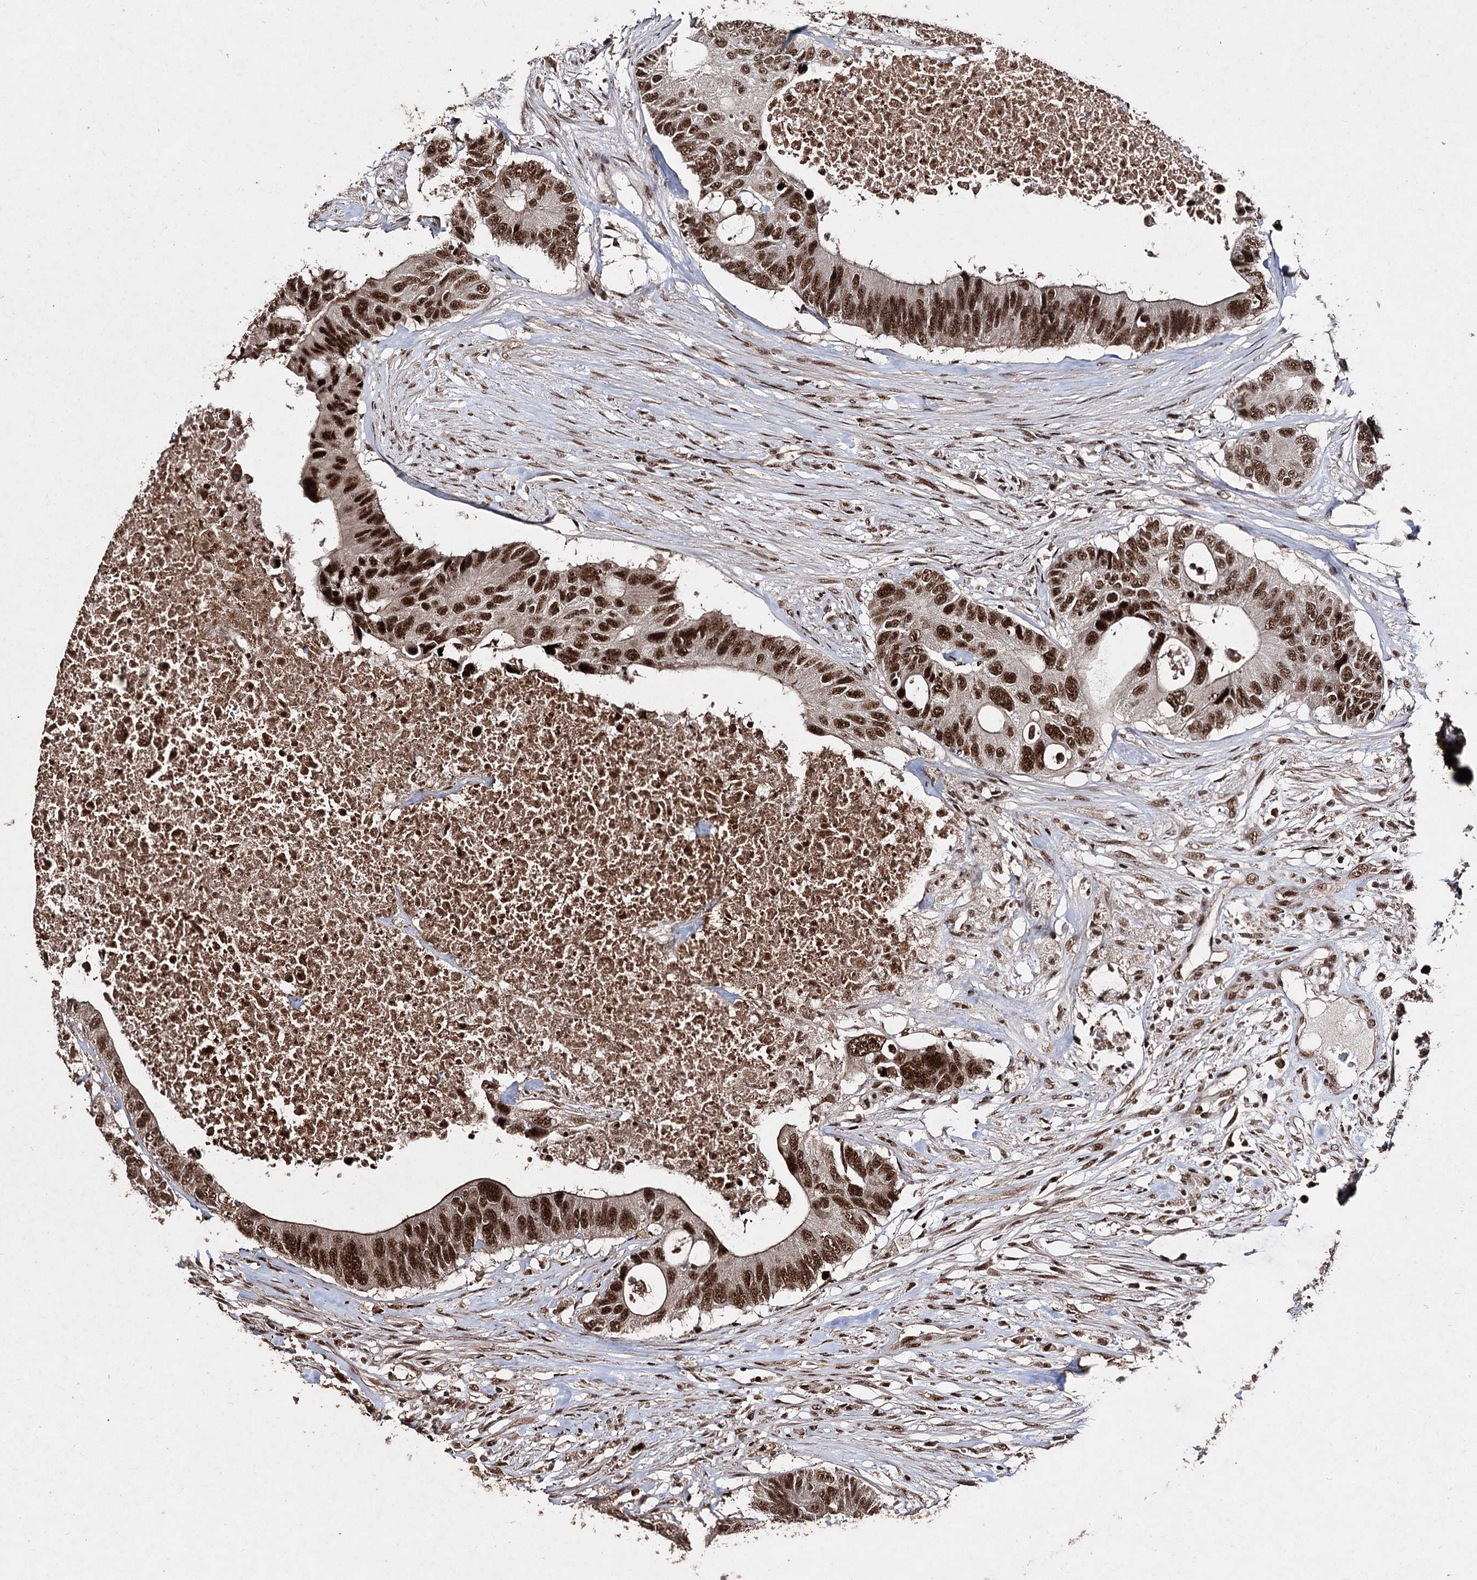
{"staining": {"intensity": "strong", "quantity": ">75%", "location": "nuclear"}, "tissue": "colorectal cancer", "cell_type": "Tumor cells", "image_type": "cancer", "snomed": [{"axis": "morphology", "description": "Adenocarcinoma, NOS"}, {"axis": "topography", "description": "Colon"}], "caption": "A micrograph of colorectal adenocarcinoma stained for a protein displays strong nuclear brown staining in tumor cells.", "gene": "U2SURP", "patient": {"sex": "male", "age": 71}}